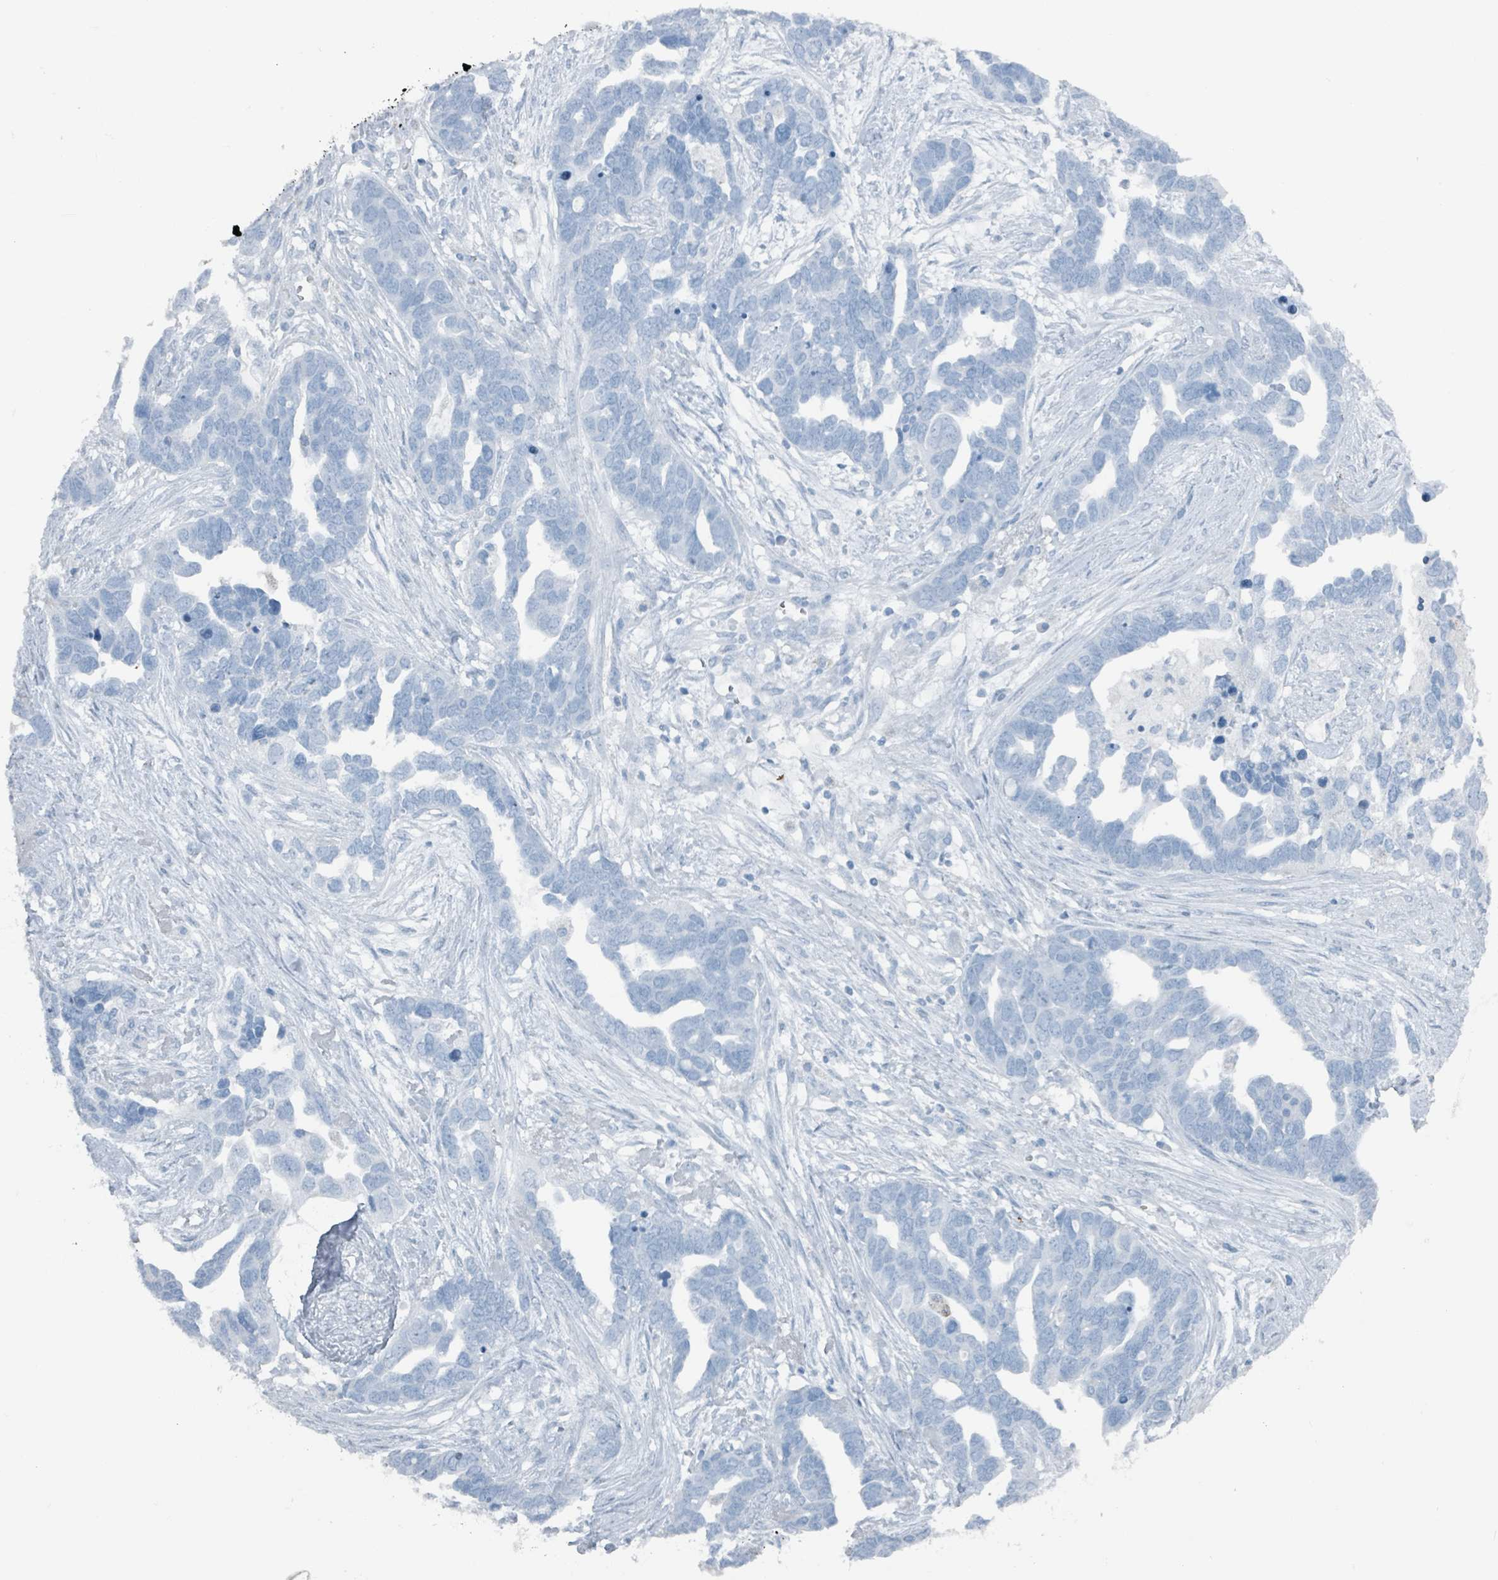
{"staining": {"intensity": "negative", "quantity": "none", "location": "none"}, "tissue": "ovarian cancer", "cell_type": "Tumor cells", "image_type": "cancer", "snomed": [{"axis": "morphology", "description": "Cystadenocarcinoma, serous, NOS"}, {"axis": "topography", "description": "Ovary"}], "caption": "High magnification brightfield microscopy of ovarian cancer (serous cystadenocarcinoma) stained with DAB (brown) and counterstained with hematoxylin (blue): tumor cells show no significant positivity.", "gene": "GAMT", "patient": {"sex": "female", "age": 54}}